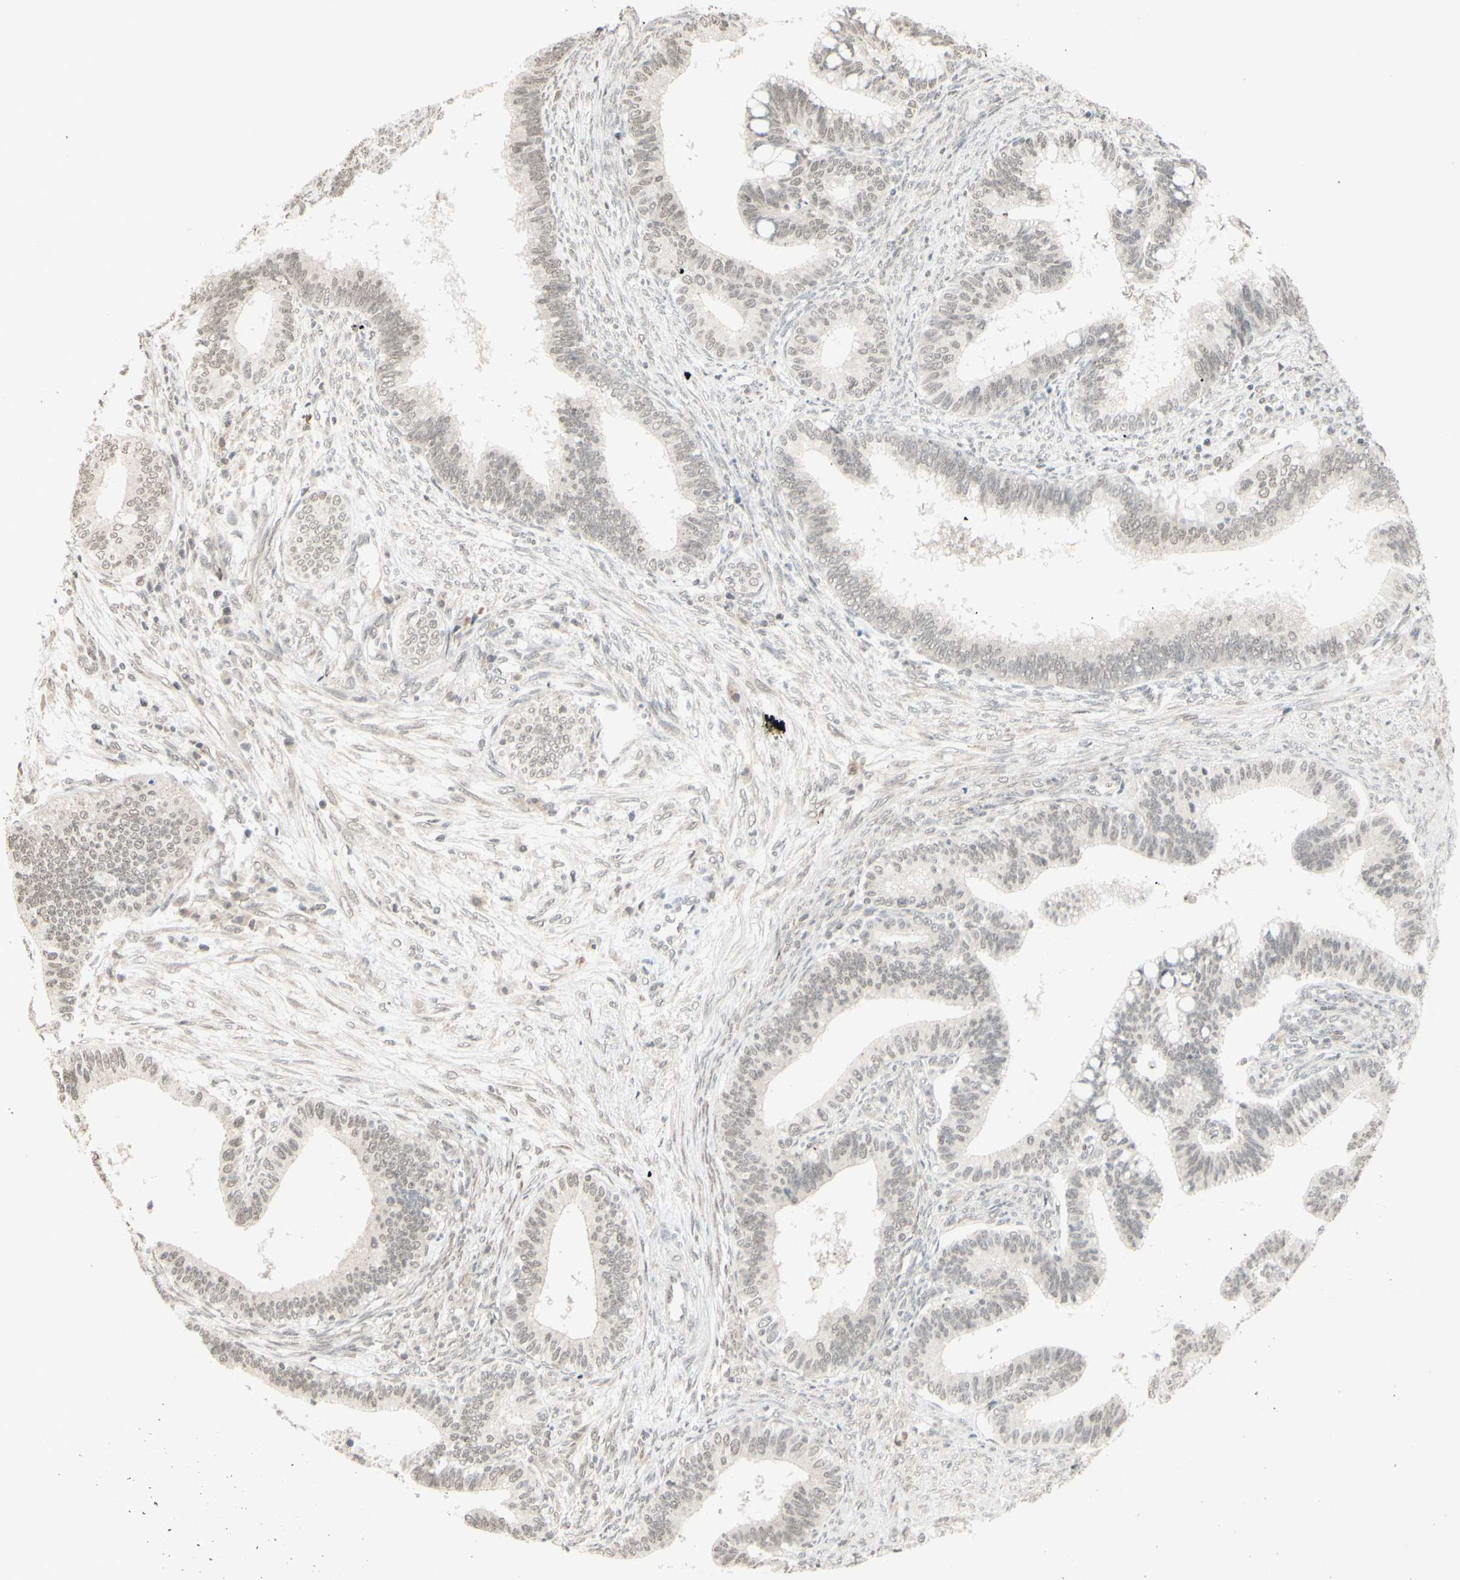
{"staining": {"intensity": "weak", "quantity": ">75%", "location": "cytoplasmic/membranous,nuclear"}, "tissue": "cervical cancer", "cell_type": "Tumor cells", "image_type": "cancer", "snomed": [{"axis": "morphology", "description": "Adenocarcinoma, NOS"}, {"axis": "topography", "description": "Cervix"}], "caption": "The image demonstrates staining of cervical cancer, revealing weak cytoplasmic/membranous and nuclear protein expression (brown color) within tumor cells.", "gene": "BRMS1", "patient": {"sex": "female", "age": 36}}